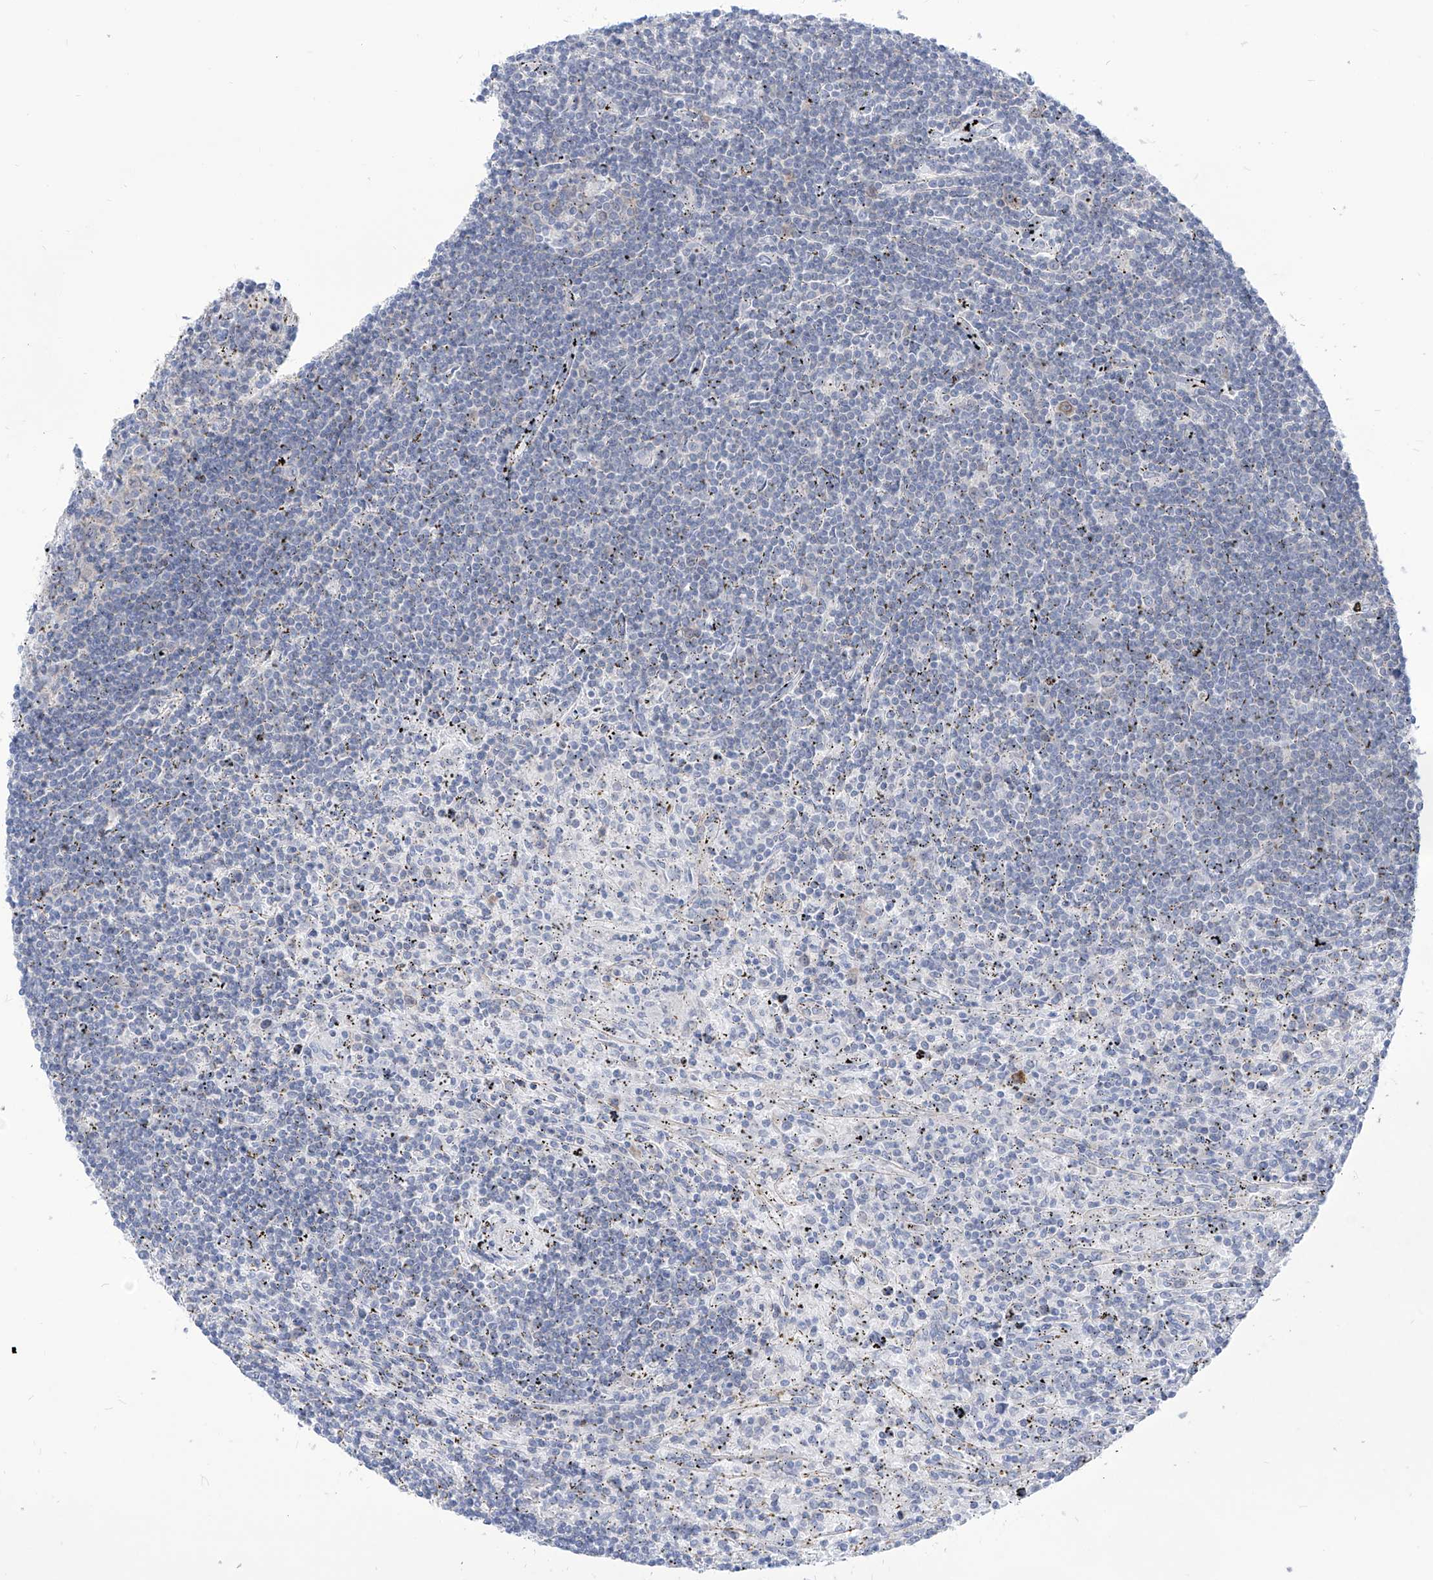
{"staining": {"intensity": "negative", "quantity": "none", "location": "none"}, "tissue": "lymphoma", "cell_type": "Tumor cells", "image_type": "cancer", "snomed": [{"axis": "morphology", "description": "Malignant lymphoma, non-Hodgkin's type, Low grade"}, {"axis": "topography", "description": "Spleen"}], "caption": "IHC of human lymphoma exhibits no positivity in tumor cells.", "gene": "AKAP10", "patient": {"sex": "male", "age": 76}}